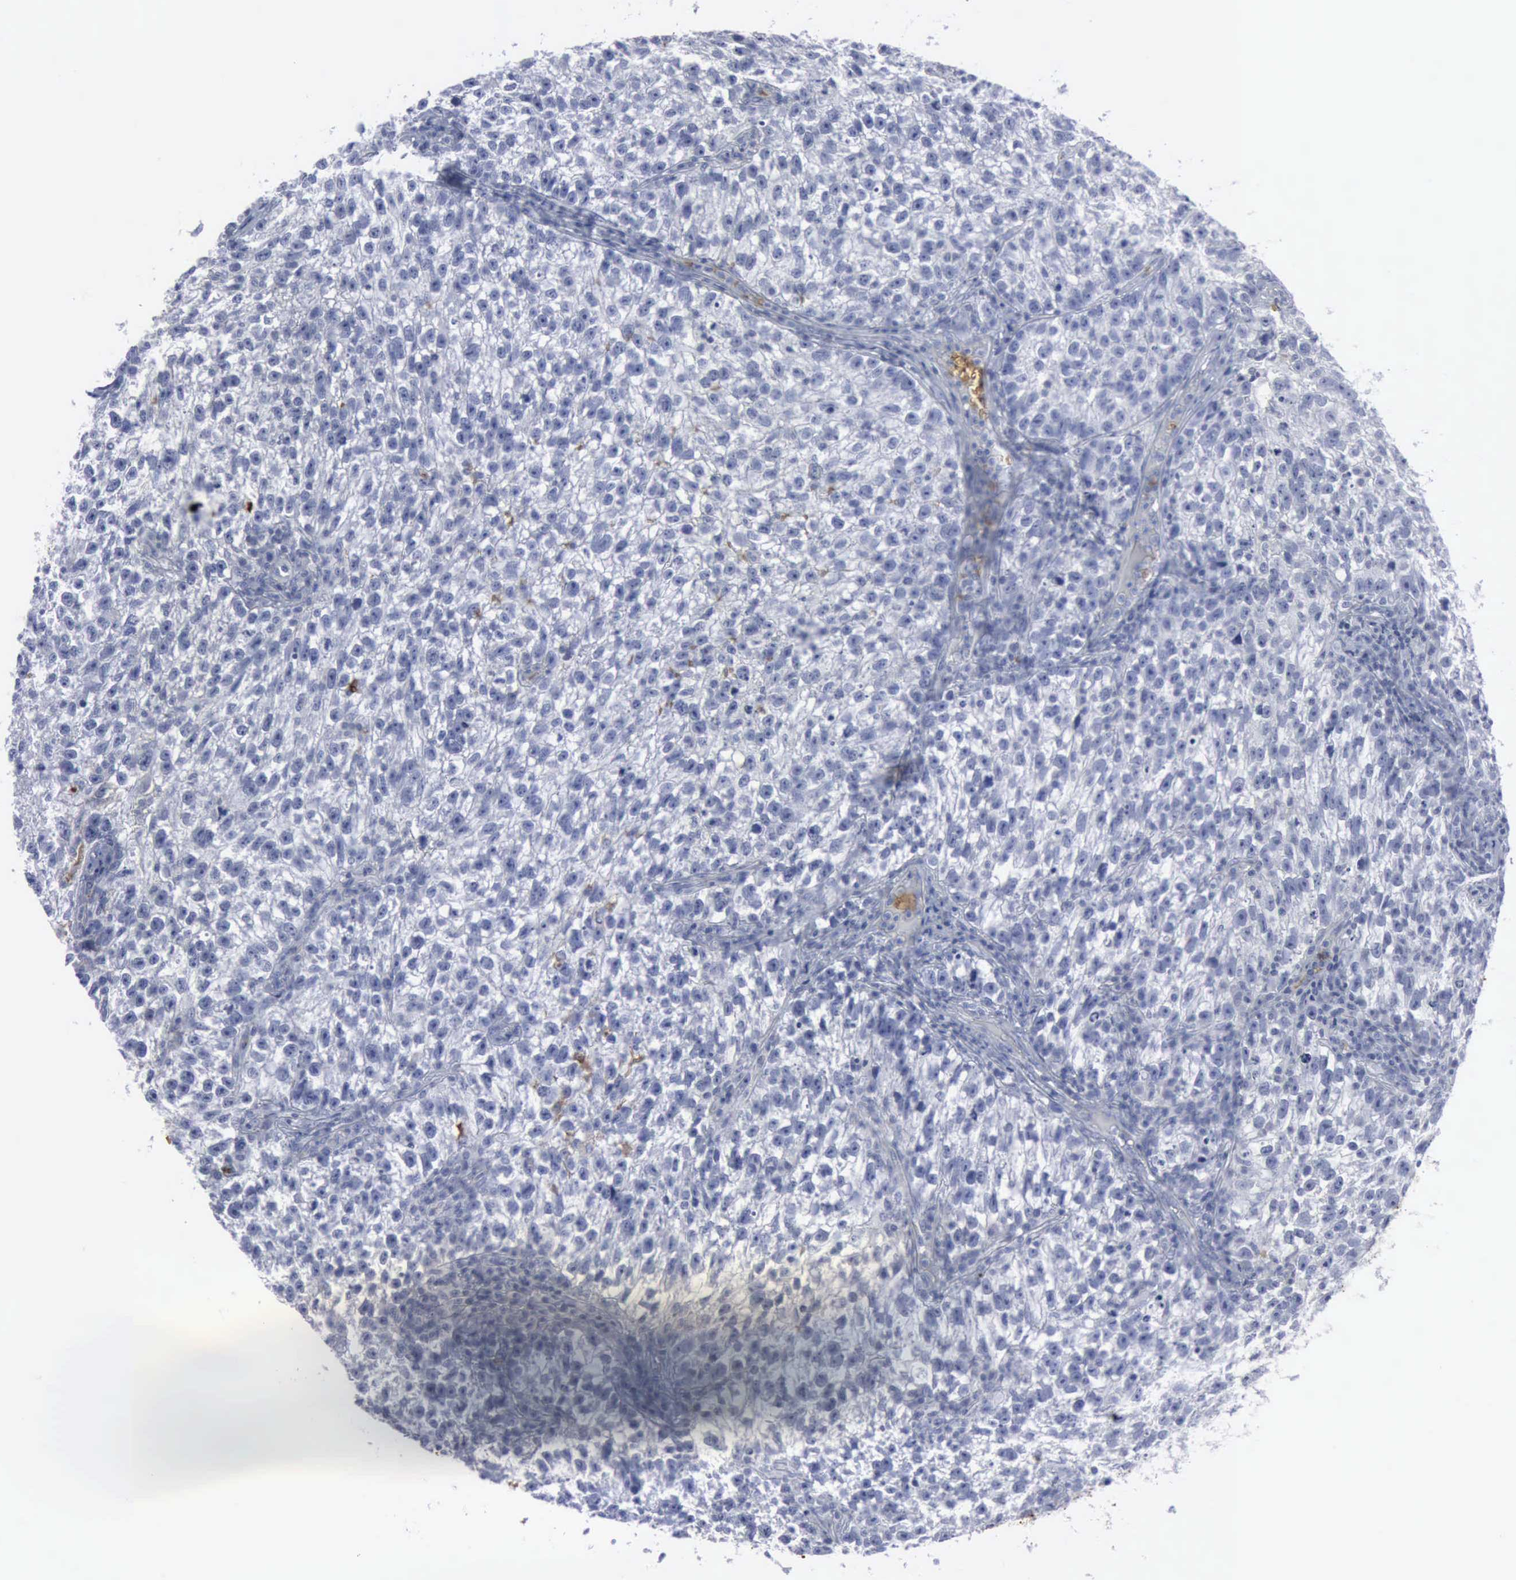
{"staining": {"intensity": "negative", "quantity": "none", "location": "none"}, "tissue": "testis cancer", "cell_type": "Tumor cells", "image_type": "cancer", "snomed": [{"axis": "morphology", "description": "Seminoma, NOS"}, {"axis": "topography", "description": "Testis"}], "caption": "High magnification brightfield microscopy of seminoma (testis) stained with DAB (3,3'-diaminobenzidine) (brown) and counterstained with hematoxylin (blue): tumor cells show no significant expression.", "gene": "TGFB1", "patient": {"sex": "male", "age": 38}}